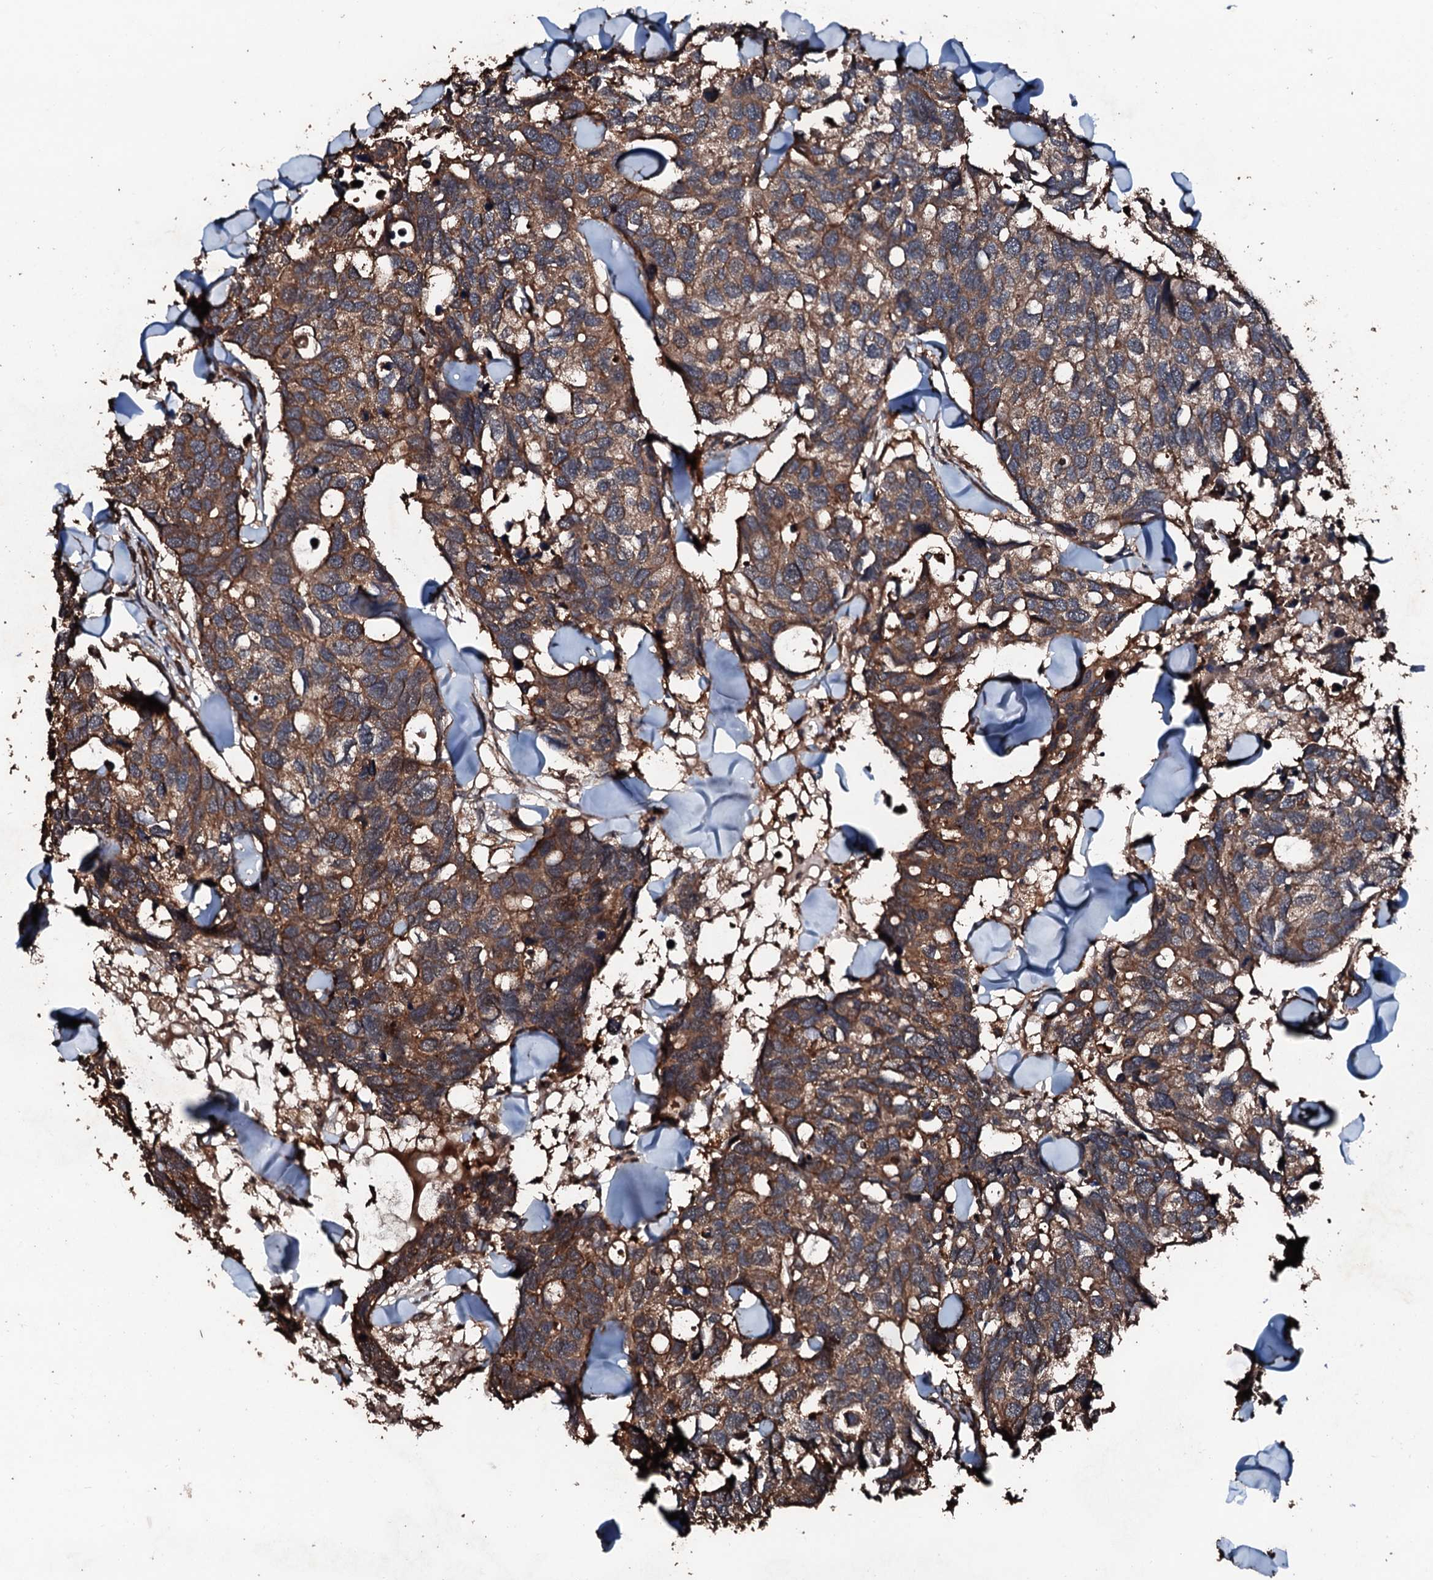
{"staining": {"intensity": "strong", "quantity": ">75%", "location": "cytoplasmic/membranous"}, "tissue": "breast cancer", "cell_type": "Tumor cells", "image_type": "cancer", "snomed": [{"axis": "morphology", "description": "Duct carcinoma"}, {"axis": "topography", "description": "Breast"}], "caption": "Human infiltrating ductal carcinoma (breast) stained with a protein marker exhibits strong staining in tumor cells.", "gene": "KIF18A", "patient": {"sex": "female", "age": 83}}